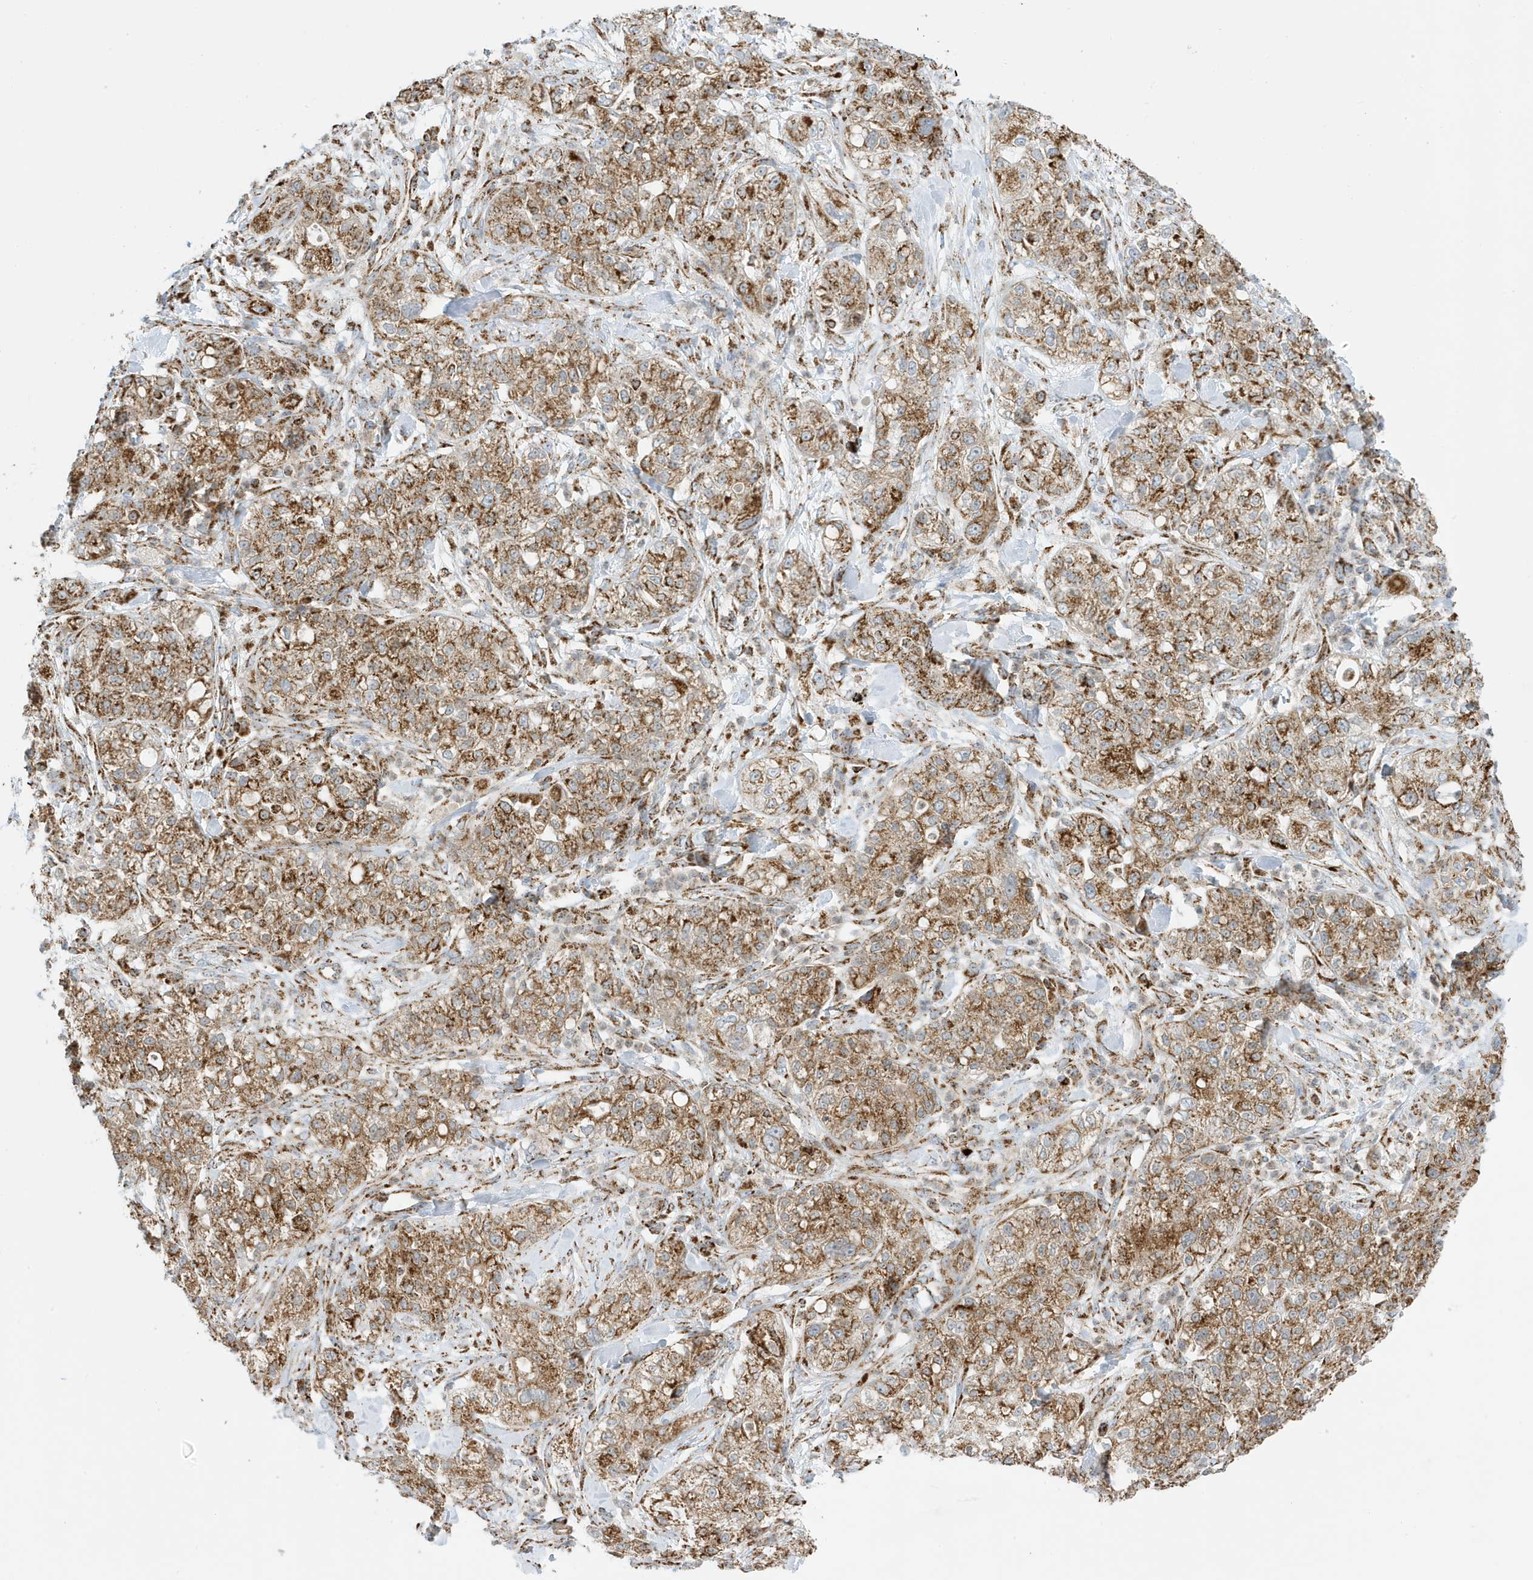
{"staining": {"intensity": "moderate", "quantity": ">75%", "location": "cytoplasmic/membranous"}, "tissue": "pancreatic cancer", "cell_type": "Tumor cells", "image_type": "cancer", "snomed": [{"axis": "morphology", "description": "Adenocarcinoma, NOS"}, {"axis": "topography", "description": "Pancreas"}], "caption": "Immunohistochemical staining of human pancreatic cancer (adenocarcinoma) exhibits moderate cytoplasmic/membranous protein positivity in approximately >75% of tumor cells.", "gene": "ATP5ME", "patient": {"sex": "female", "age": 78}}